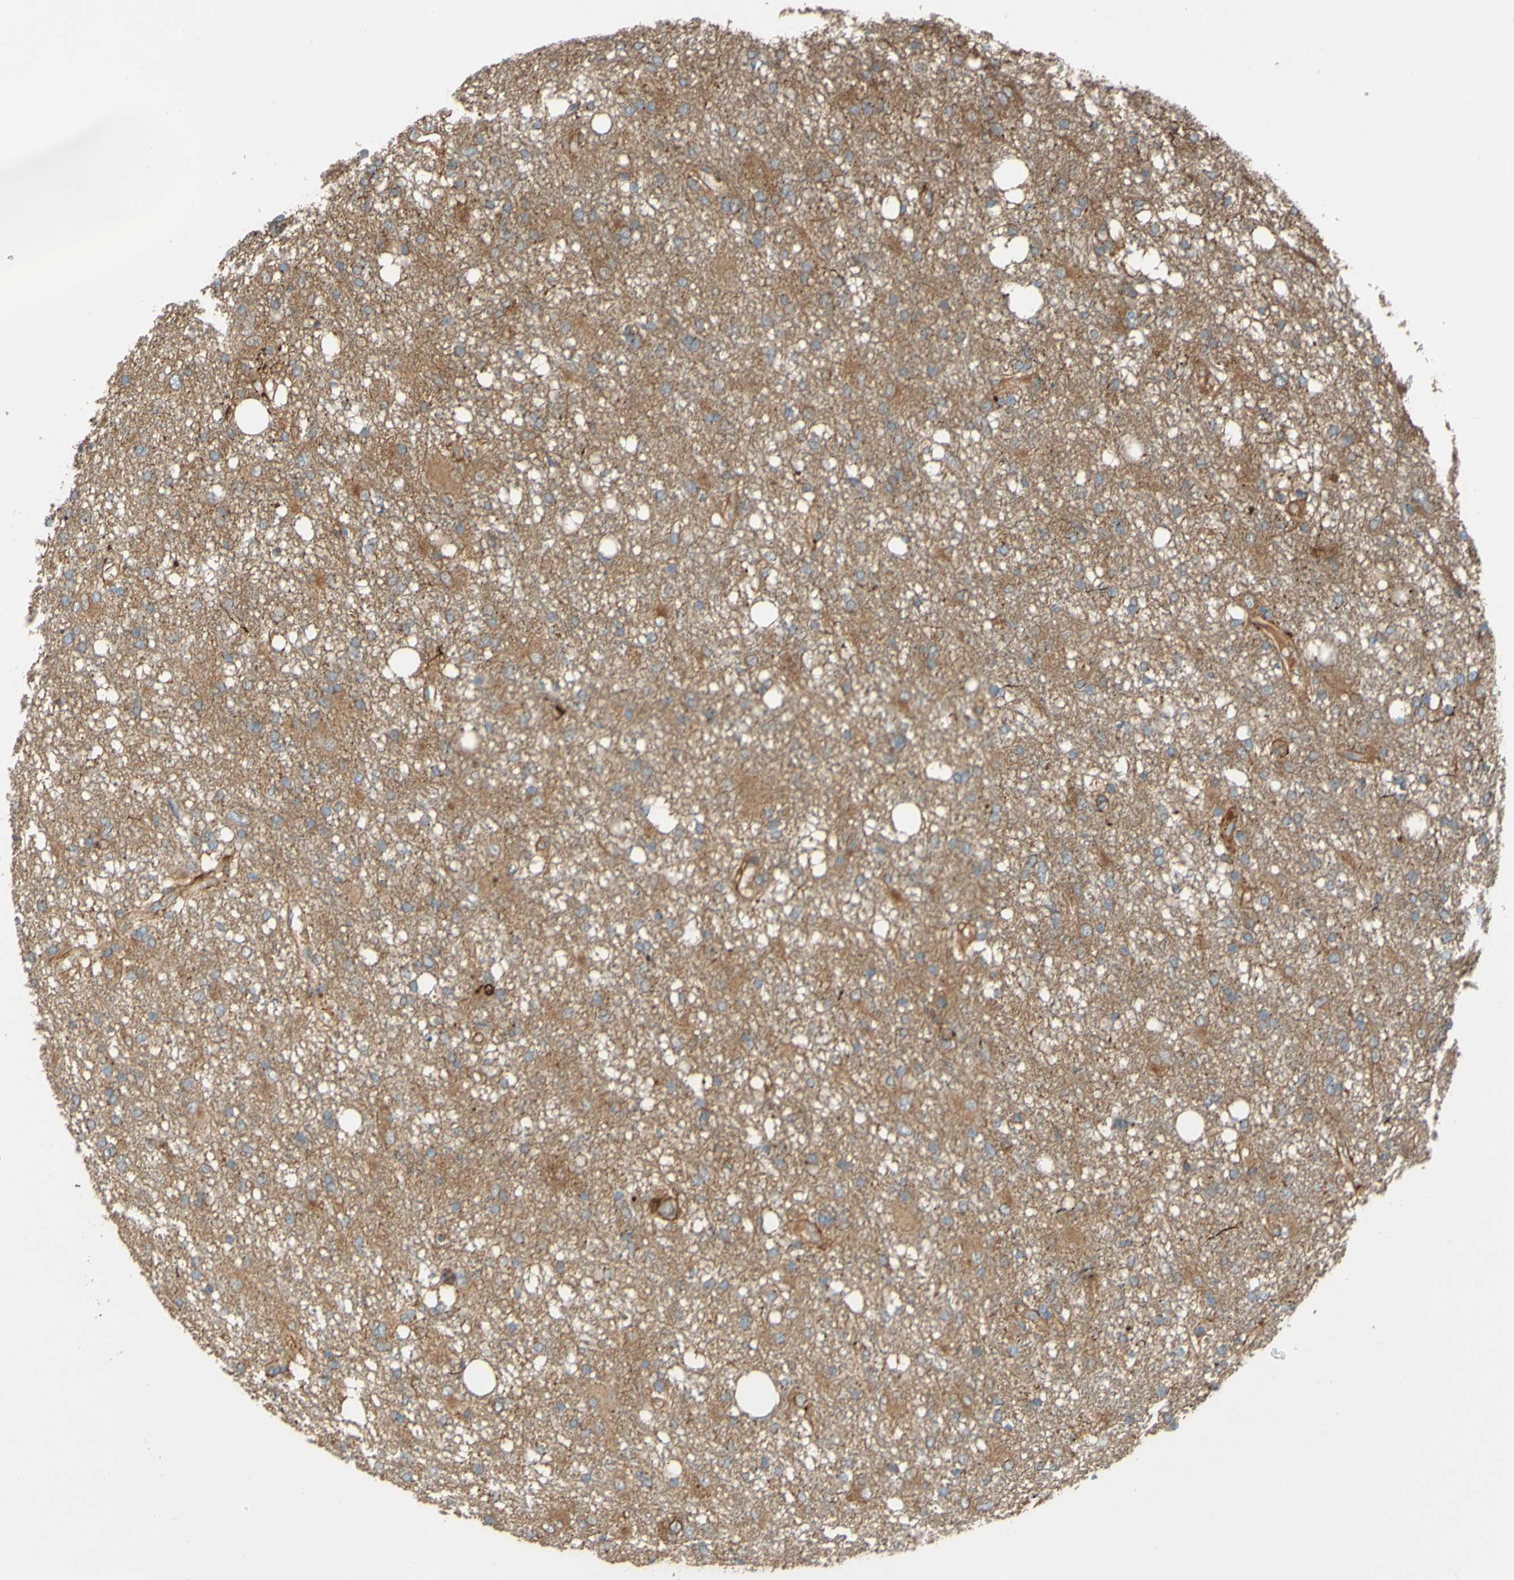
{"staining": {"intensity": "moderate", "quantity": "25%-75%", "location": "cytoplasmic/membranous"}, "tissue": "glioma", "cell_type": "Tumor cells", "image_type": "cancer", "snomed": [{"axis": "morphology", "description": "Glioma, malignant, High grade"}, {"axis": "topography", "description": "Brain"}], "caption": "IHC micrograph of human malignant glioma (high-grade) stained for a protein (brown), which shows medium levels of moderate cytoplasmic/membranous staining in approximately 25%-75% of tumor cells.", "gene": "DKK3", "patient": {"sex": "female", "age": 59}}